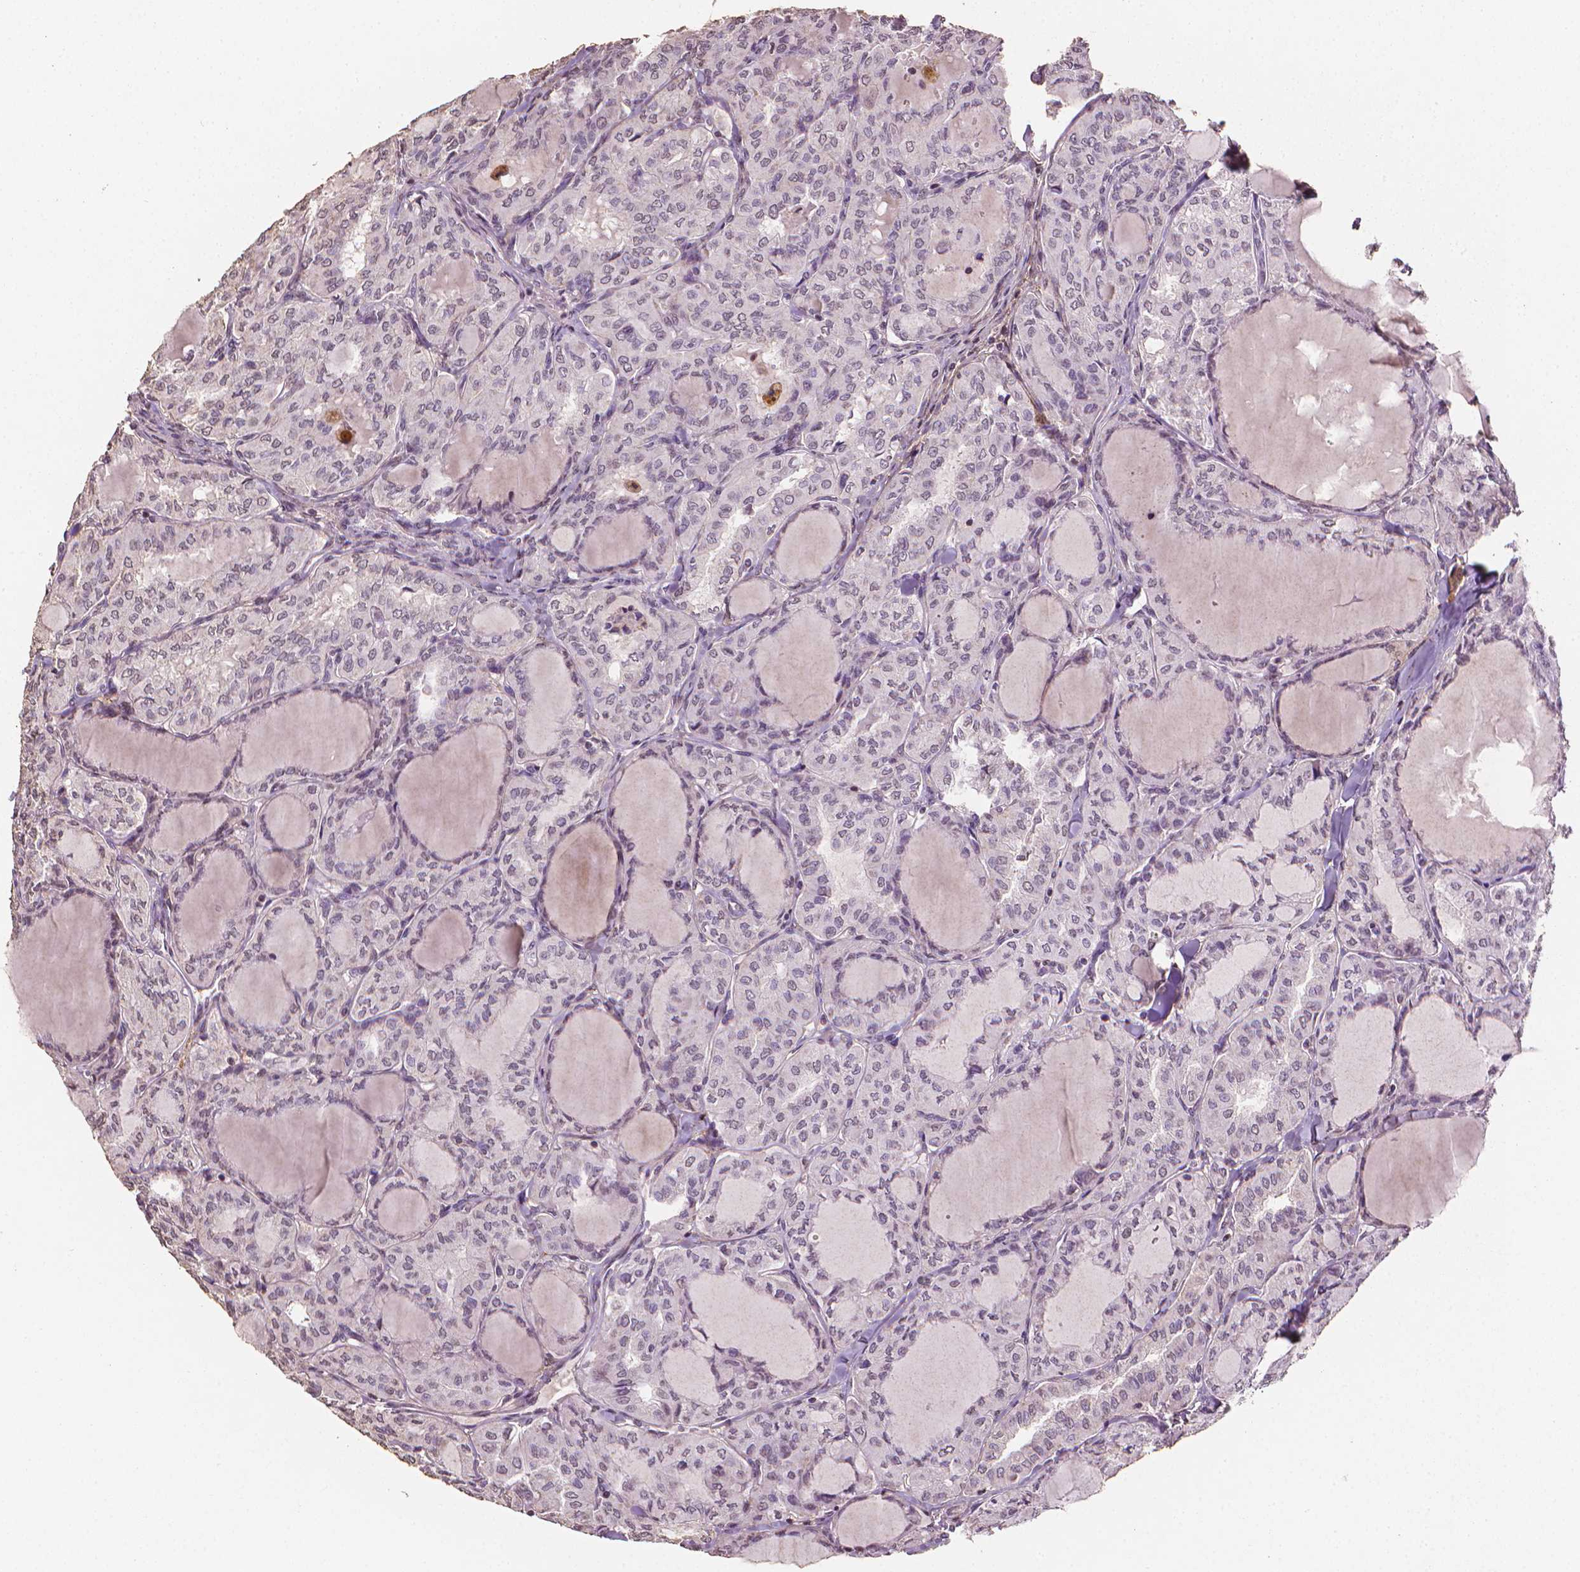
{"staining": {"intensity": "negative", "quantity": "none", "location": "none"}, "tissue": "thyroid cancer", "cell_type": "Tumor cells", "image_type": "cancer", "snomed": [{"axis": "morphology", "description": "Papillary adenocarcinoma, NOS"}, {"axis": "topography", "description": "Thyroid gland"}], "caption": "Immunohistochemistry (IHC) micrograph of human thyroid papillary adenocarcinoma stained for a protein (brown), which displays no expression in tumor cells. (Immunohistochemistry (IHC), brightfield microscopy, high magnification).", "gene": "DCN", "patient": {"sex": "male", "age": 20}}